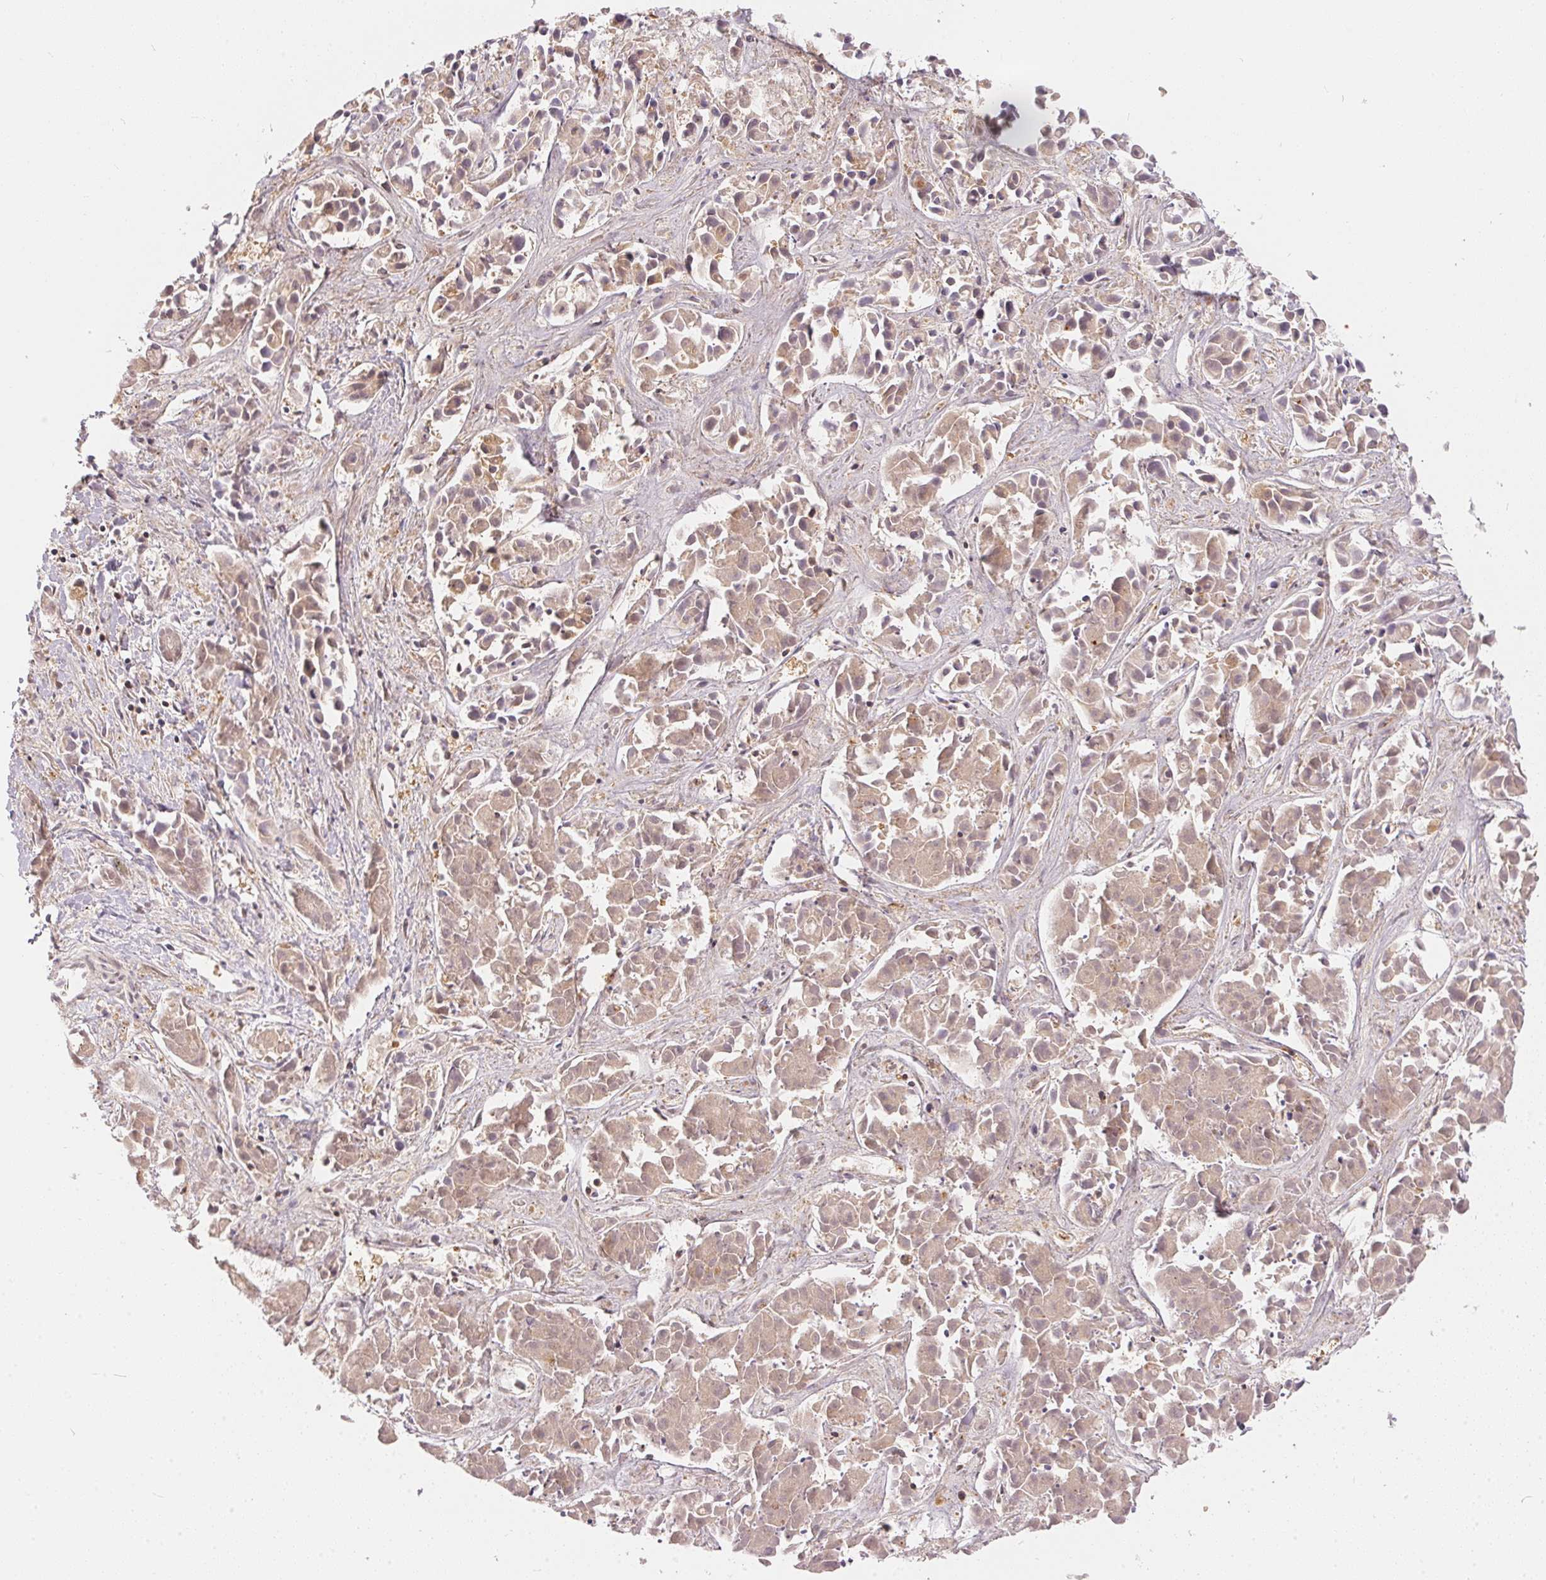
{"staining": {"intensity": "weak", "quantity": ">75%", "location": "cytoplasmic/membranous"}, "tissue": "liver cancer", "cell_type": "Tumor cells", "image_type": "cancer", "snomed": [{"axis": "morphology", "description": "Cholangiocarcinoma"}, {"axis": "topography", "description": "Liver"}], "caption": "This photomicrograph displays immunohistochemistry (IHC) staining of cholangiocarcinoma (liver), with low weak cytoplasmic/membranous positivity in approximately >75% of tumor cells.", "gene": "BLMH", "patient": {"sex": "female", "age": 81}}